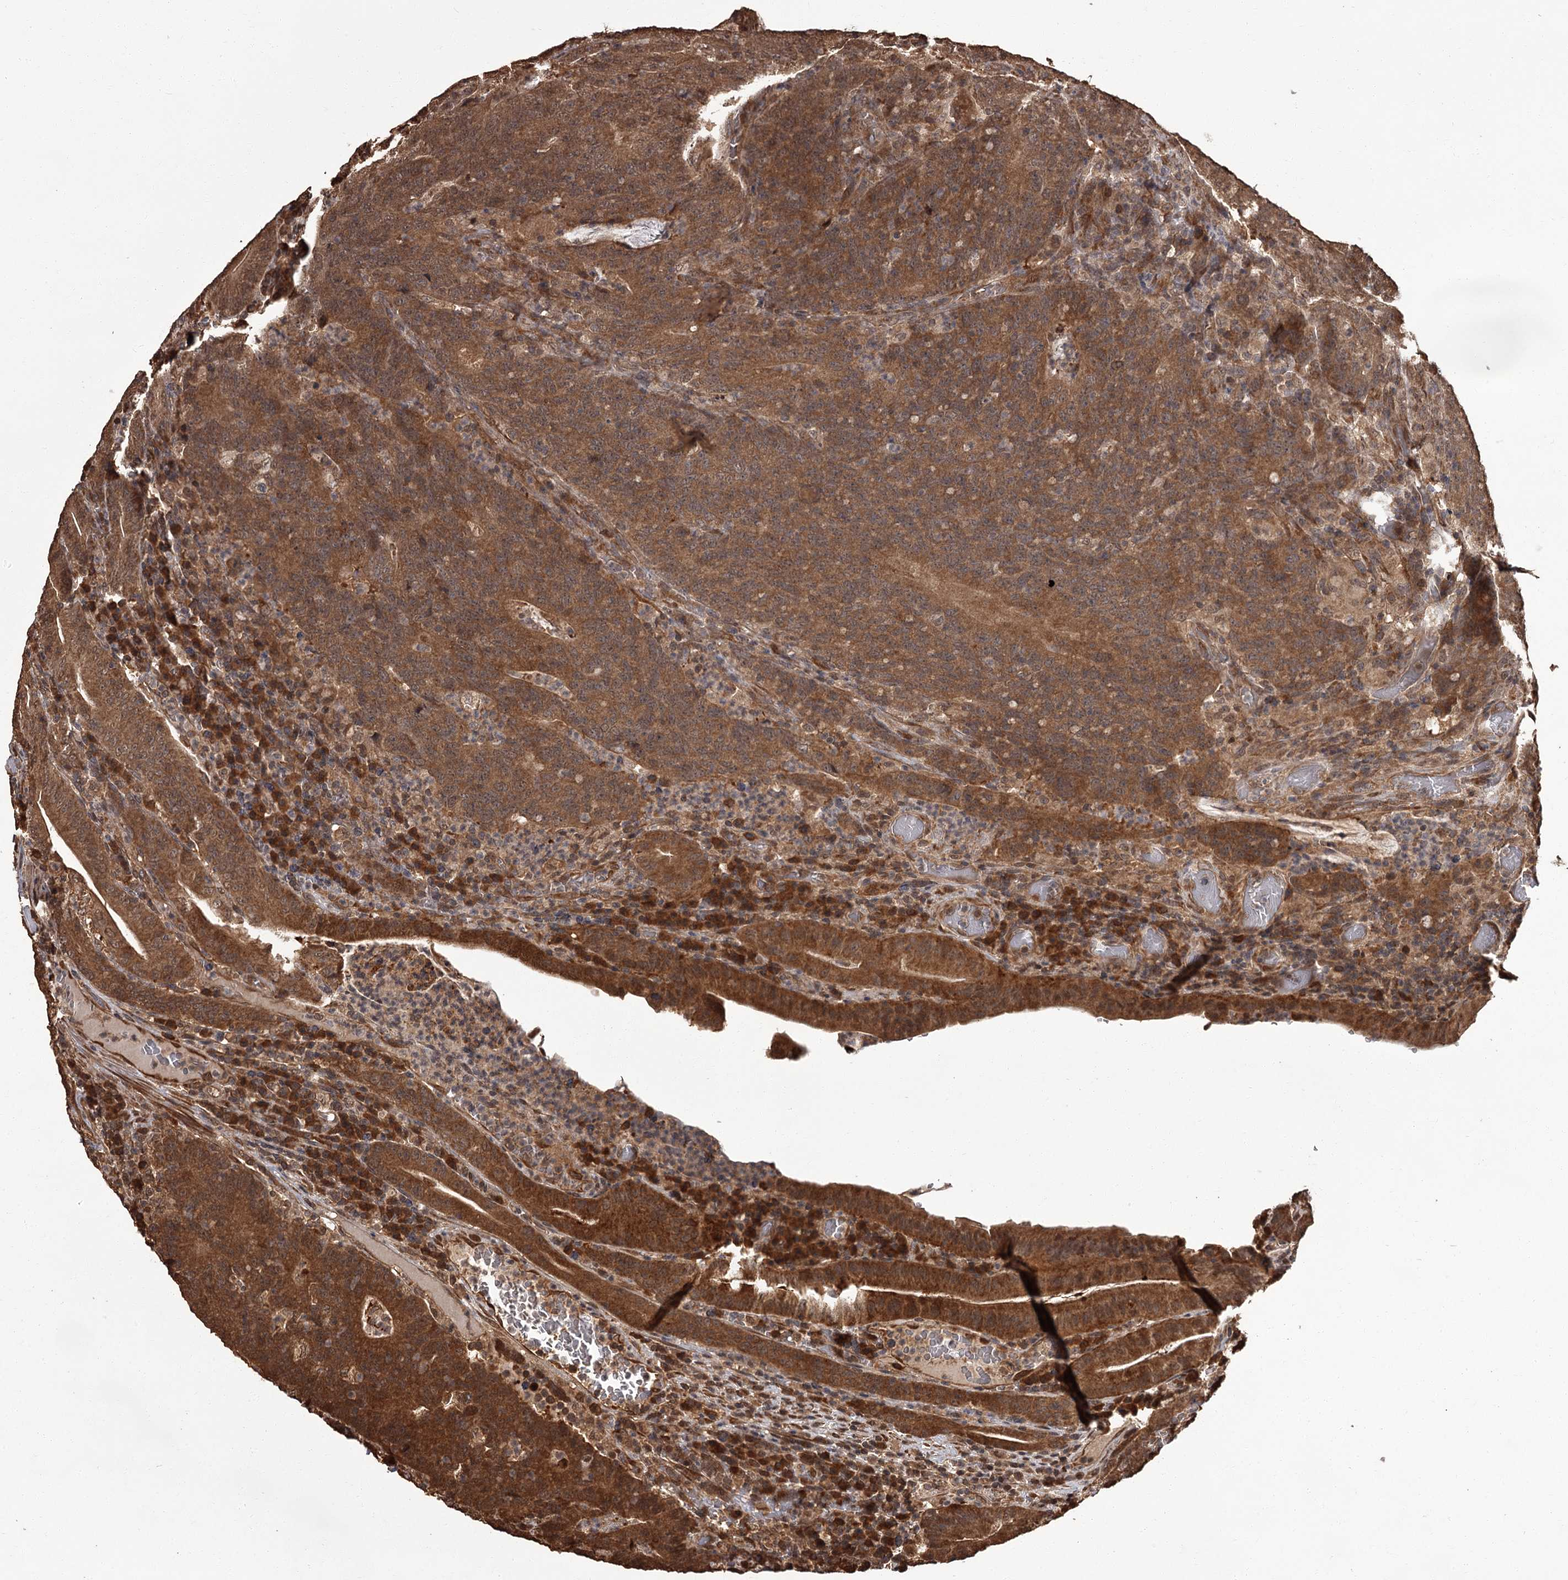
{"staining": {"intensity": "strong", "quantity": ">75%", "location": "cytoplasmic/membranous"}, "tissue": "colorectal cancer", "cell_type": "Tumor cells", "image_type": "cancer", "snomed": [{"axis": "morphology", "description": "Normal tissue, NOS"}, {"axis": "morphology", "description": "Adenocarcinoma, NOS"}, {"axis": "topography", "description": "Colon"}], "caption": "Strong cytoplasmic/membranous positivity is seen in about >75% of tumor cells in colorectal adenocarcinoma.", "gene": "NPRL2", "patient": {"sex": "female", "age": 75}}